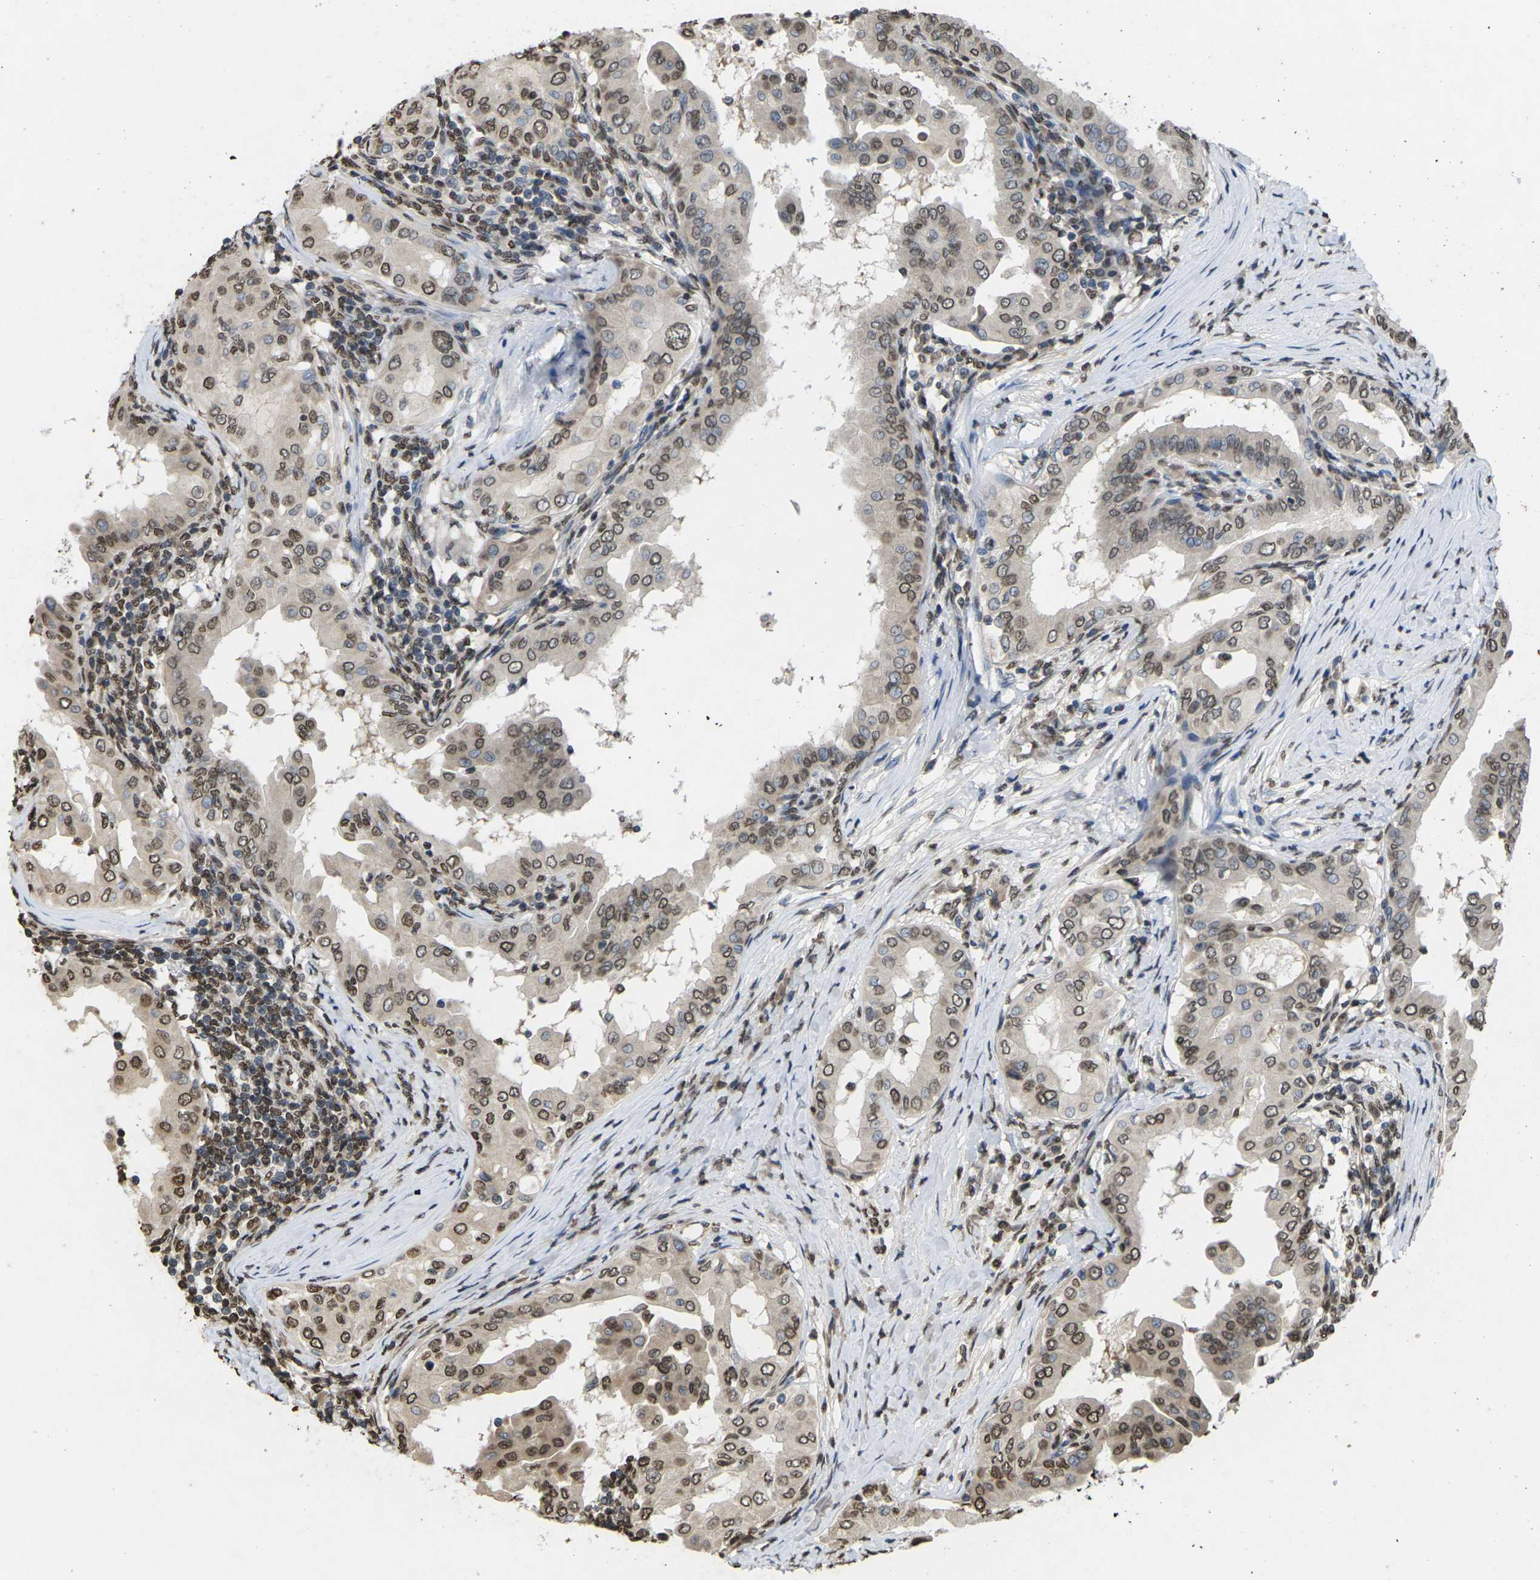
{"staining": {"intensity": "moderate", "quantity": ">75%", "location": "nuclear"}, "tissue": "thyroid cancer", "cell_type": "Tumor cells", "image_type": "cancer", "snomed": [{"axis": "morphology", "description": "Papillary adenocarcinoma, NOS"}, {"axis": "topography", "description": "Thyroid gland"}], "caption": "High-power microscopy captured an immunohistochemistry (IHC) histopathology image of thyroid cancer (papillary adenocarcinoma), revealing moderate nuclear staining in approximately >75% of tumor cells.", "gene": "EMSY", "patient": {"sex": "male", "age": 33}}